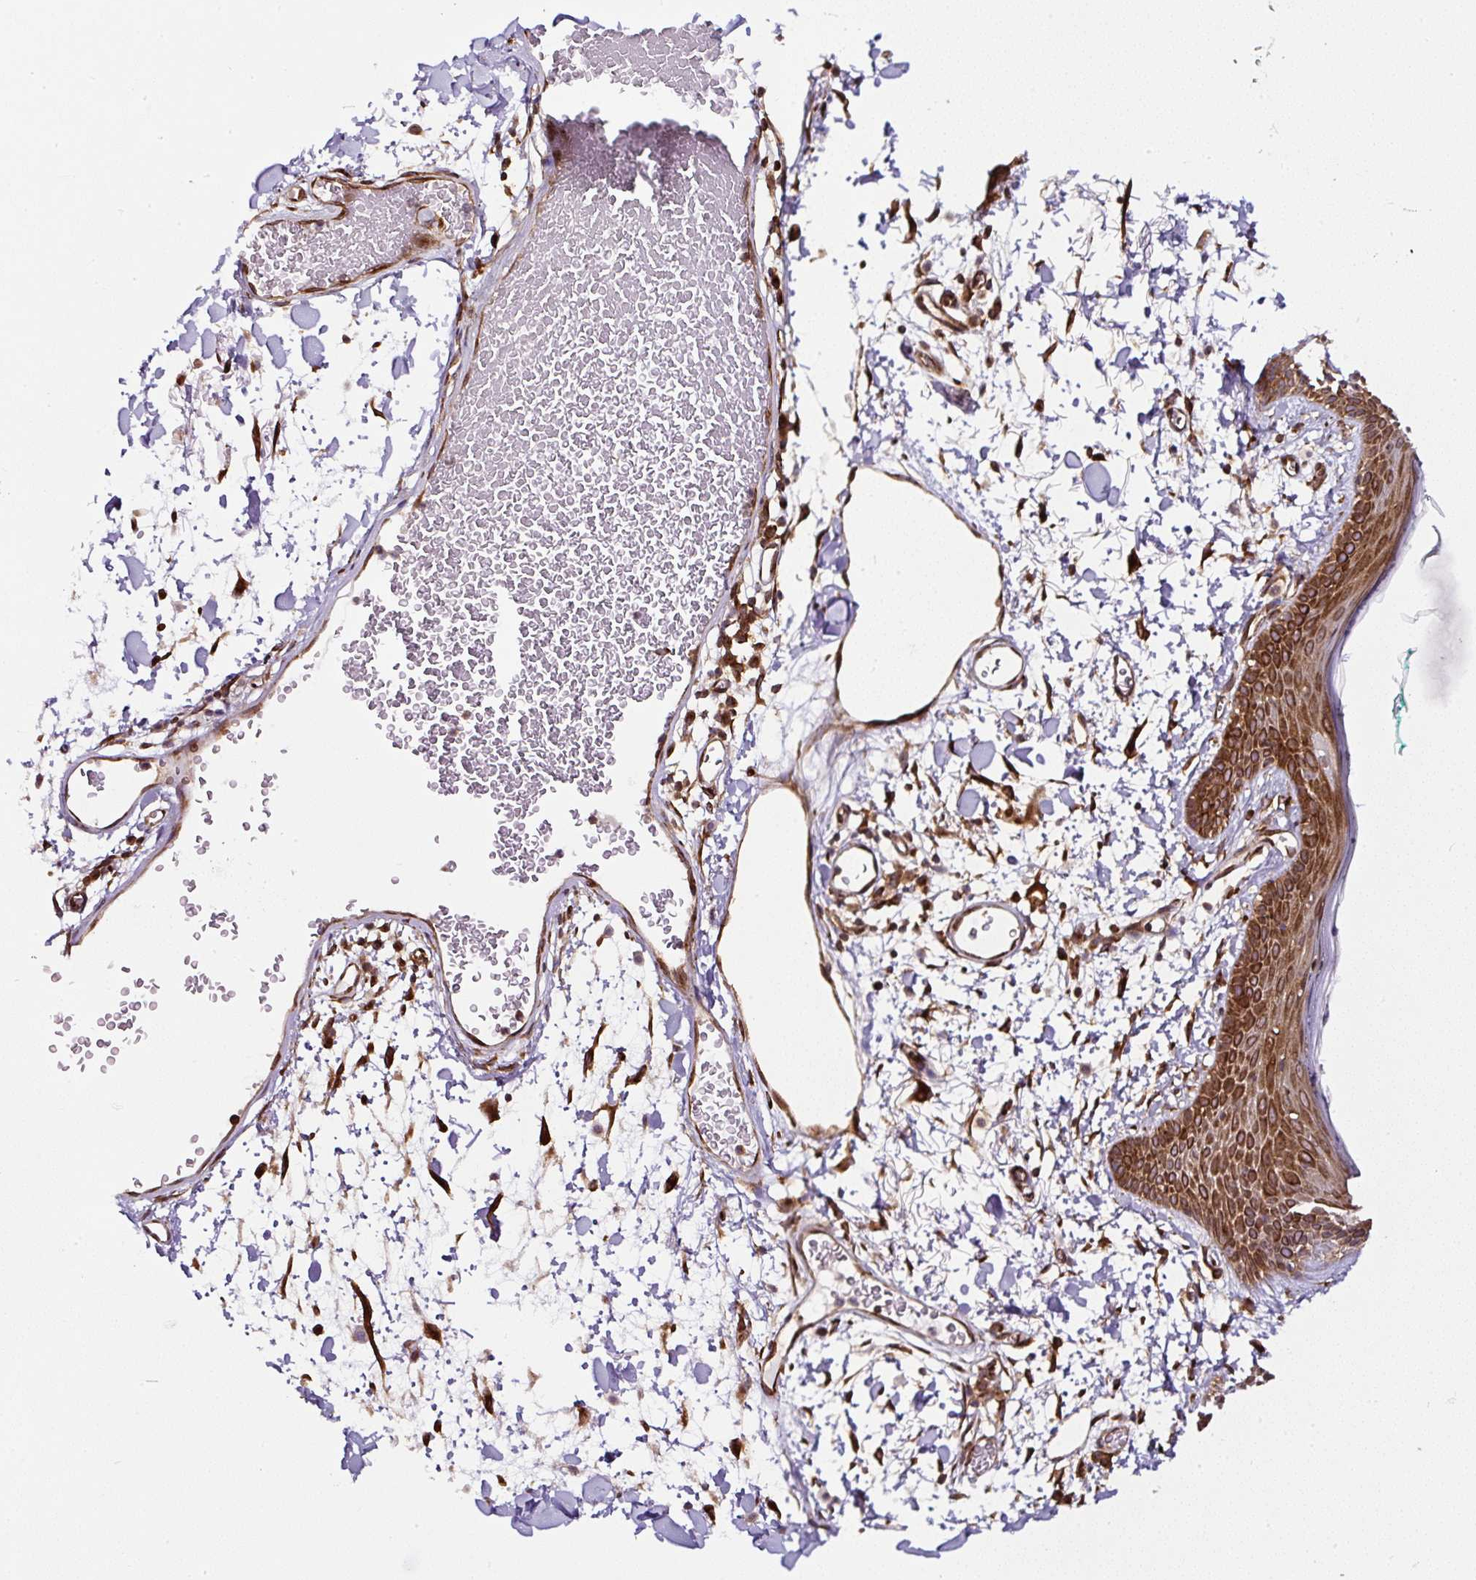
{"staining": {"intensity": "strong", "quantity": ">75%", "location": "cytoplasmic/membranous"}, "tissue": "skin", "cell_type": "Fibroblasts", "image_type": "normal", "snomed": [{"axis": "morphology", "description": "Normal tissue, NOS"}, {"axis": "topography", "description": "Skin"}], "caption": "Benign skin shows strong cytoplasmic/membranous expression in about >75% of fibroblasts.", "gene": "KDM4E", "patient": {"sex": "male", "age": 79}}